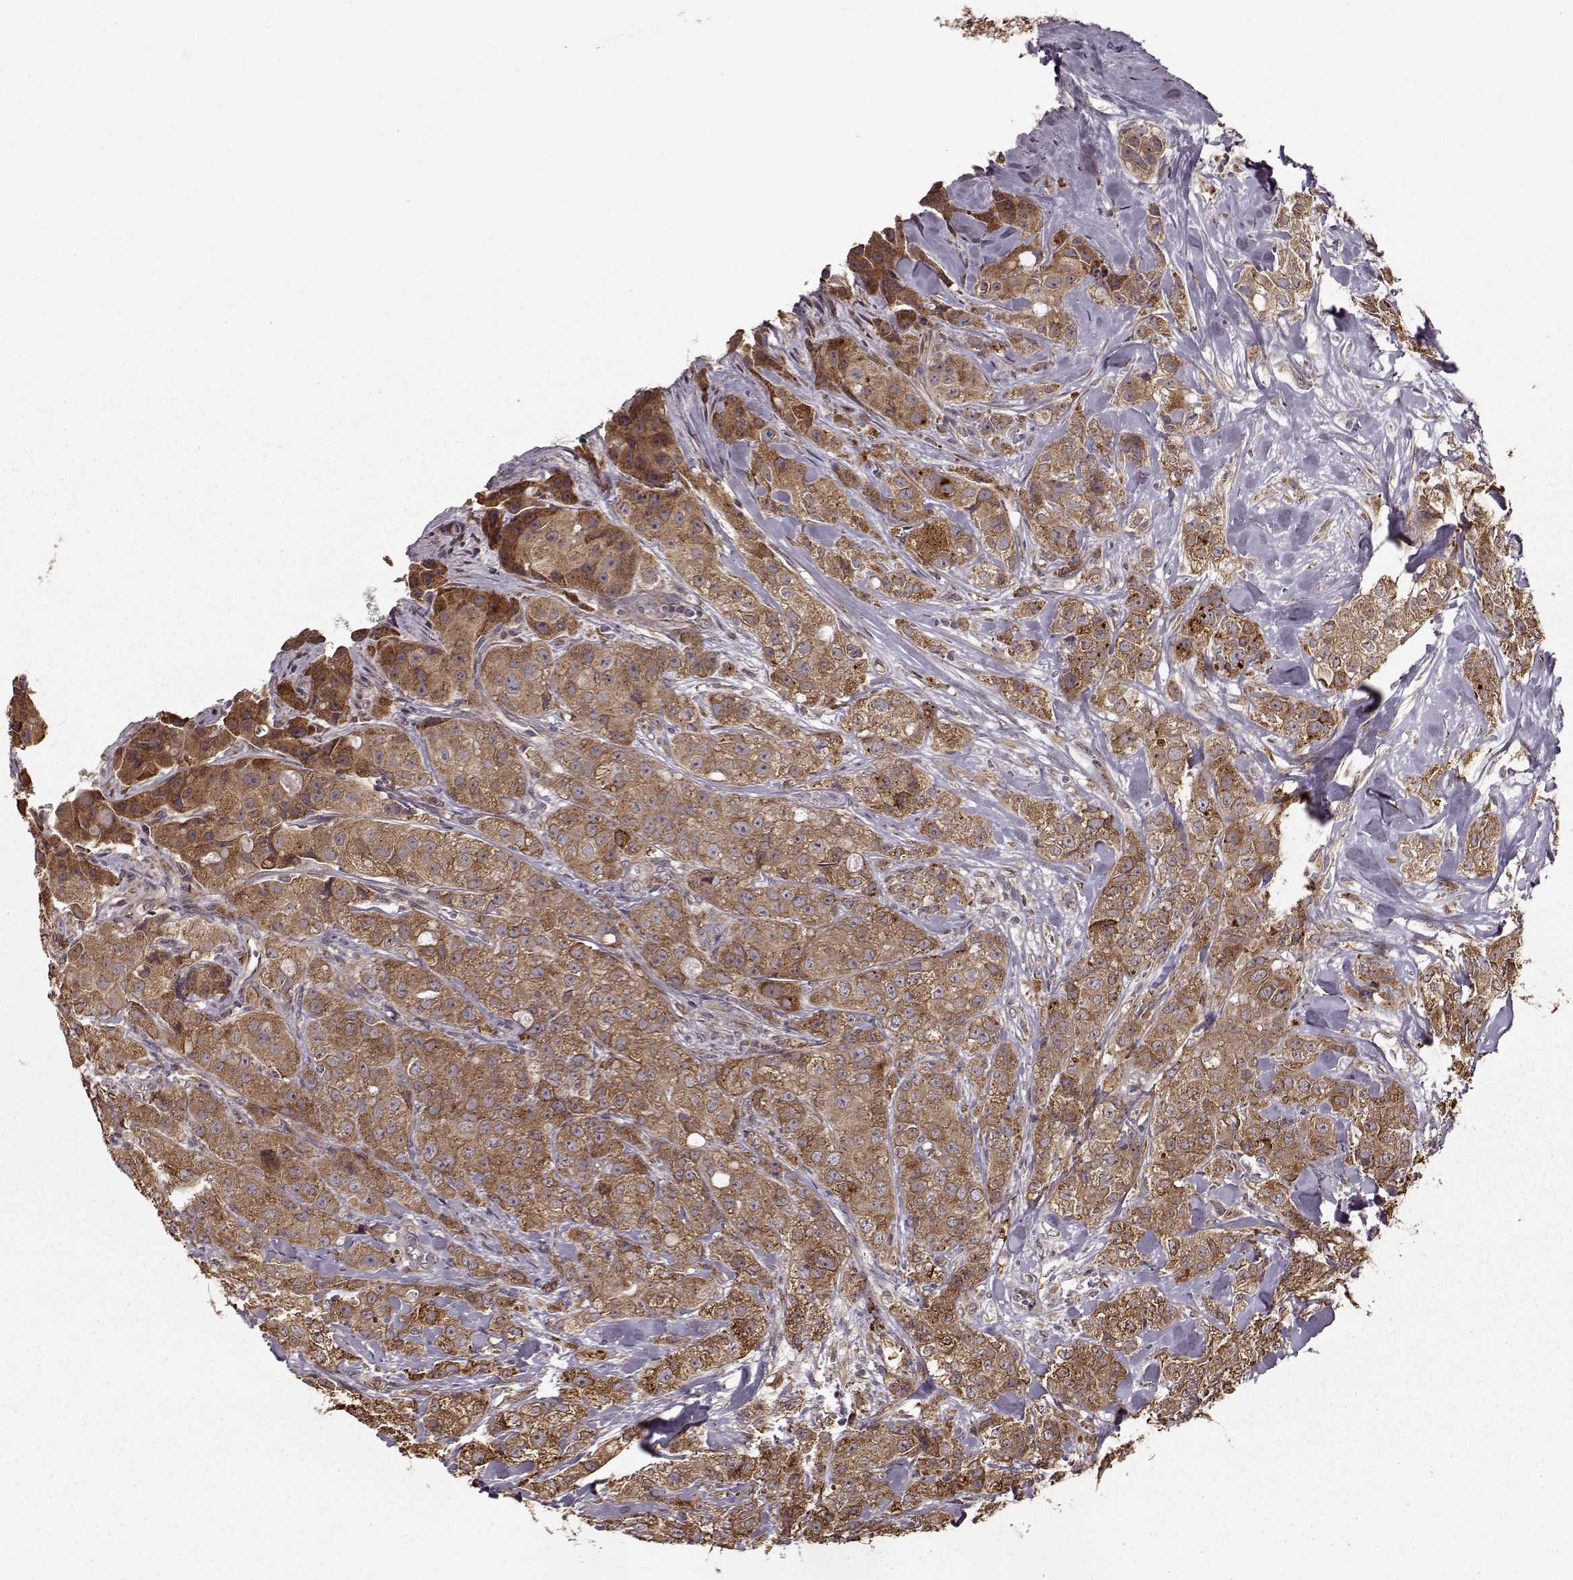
{"staining": {"intensity": "moderate", "quantity": ">75%", "location": "cytoplasmic/membranous"}, "tissue": "breast cancer", "cell_type": "Tumor cells", "image_type": "cancer", "snomed": [{"axis": "morphology", "description": "Duct carcinoma"}, {"axis": "topography", "description": "Breast"}], "caption": "DAB (3,3'-diaminobenzidine) immunohistochemical staining of breast cancer displays moderate cytoplasmic/membranous protein expression in approximately >75% of tumor cells.", "gene": "YIPF5", "patient": {"sex": "female", "age": 43}}